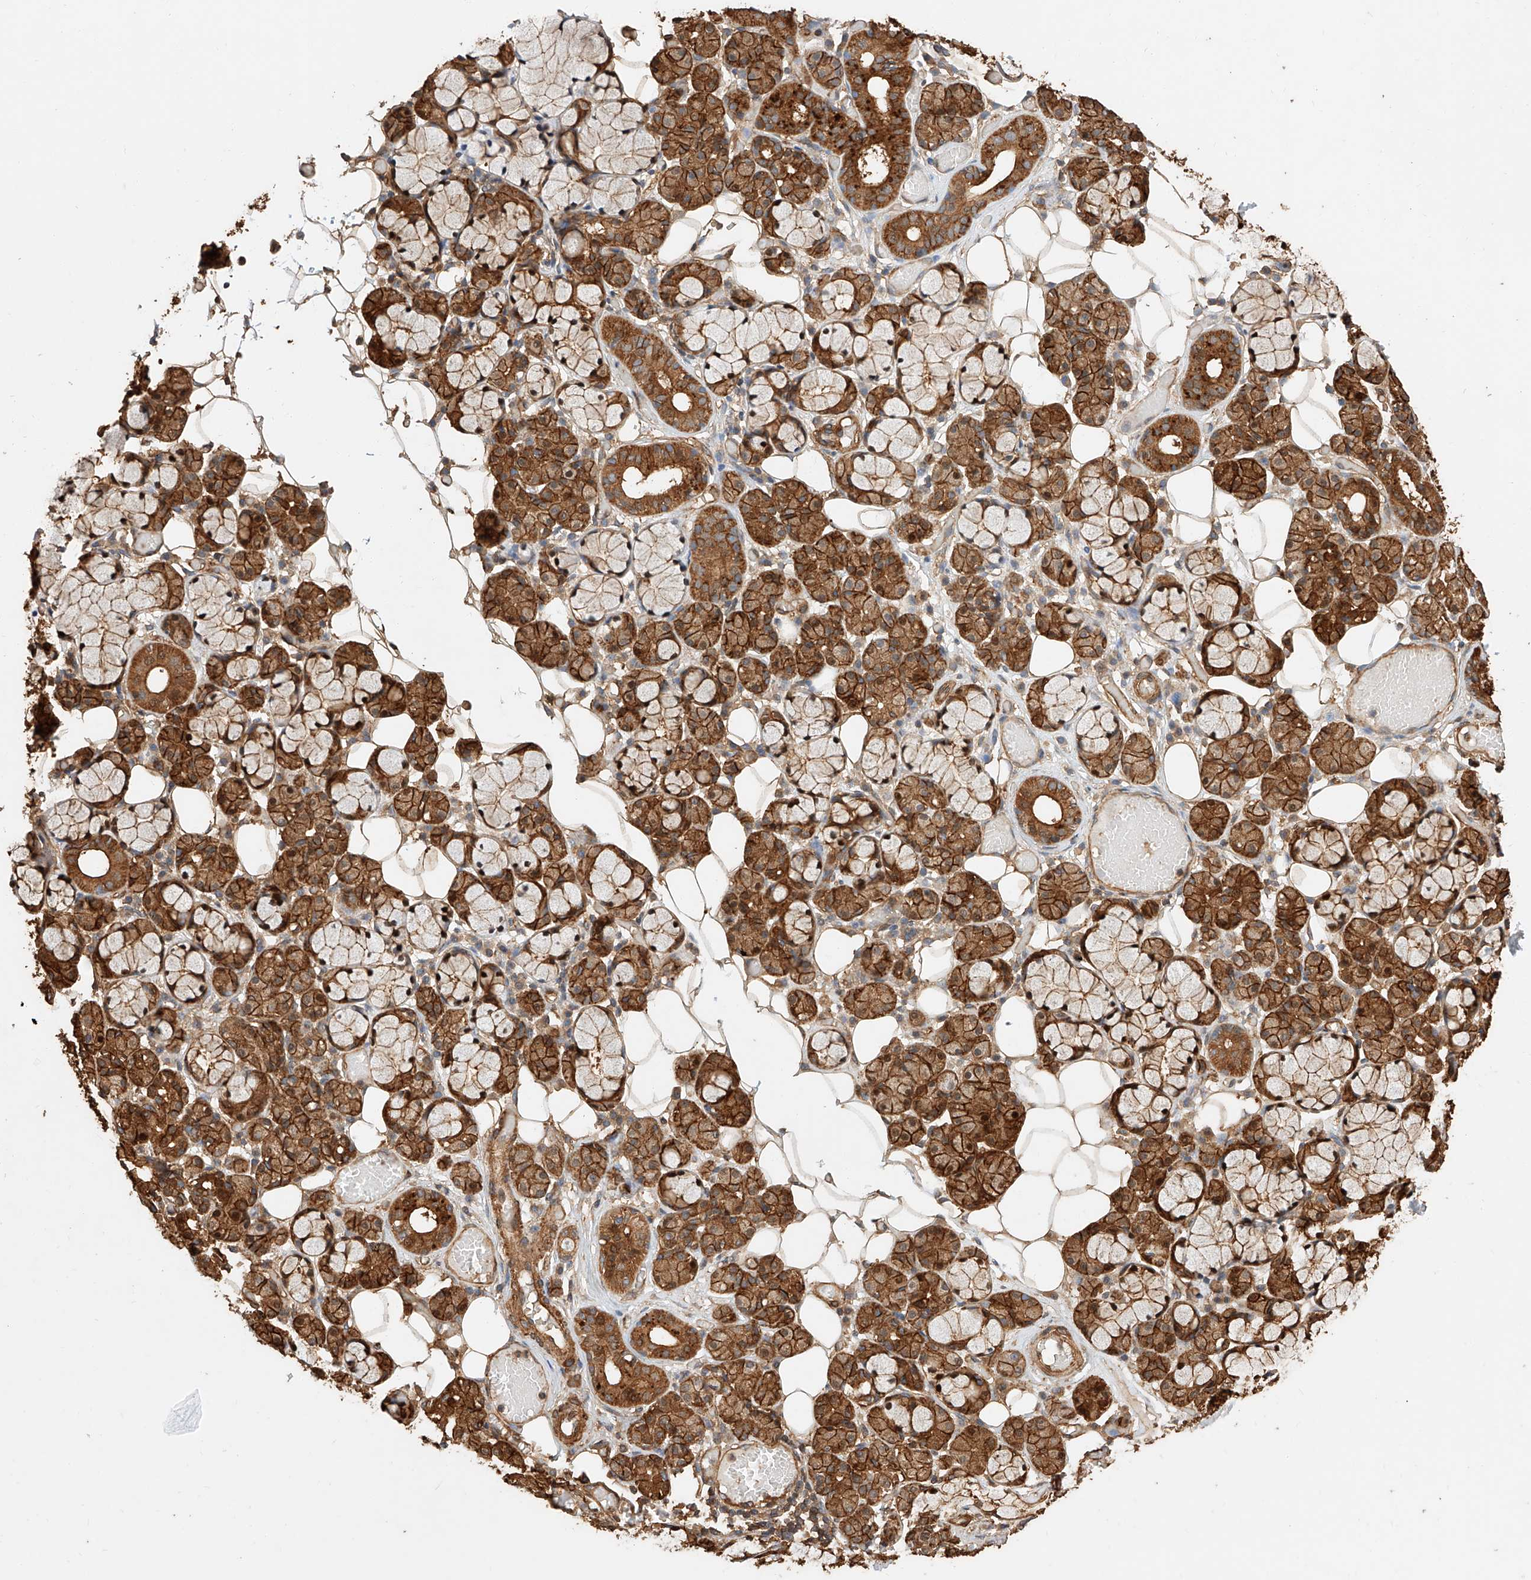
{"staining": {"intensity": "strong", "quantity": "25%-75%", "location": "cytoplasmic/membranous"}, "tissue": "salivary gland", "cell_type": "Glandular cells", "image_type": "normal", "snomed": [{"axis": "morphology", "description": "Normal tissue, NOS"}, {"axis": "topography", "description": "Salivary gland"}], "caption": "A histopathology image showing strong cytoplasmic/membranous positivity in approximately 25%-75% of glandular cells in benign salivary gland, as visualized by brown immunohistochemical staining.", "gene": "GHDC", "patient": {"sex": "male", "age": 63}}